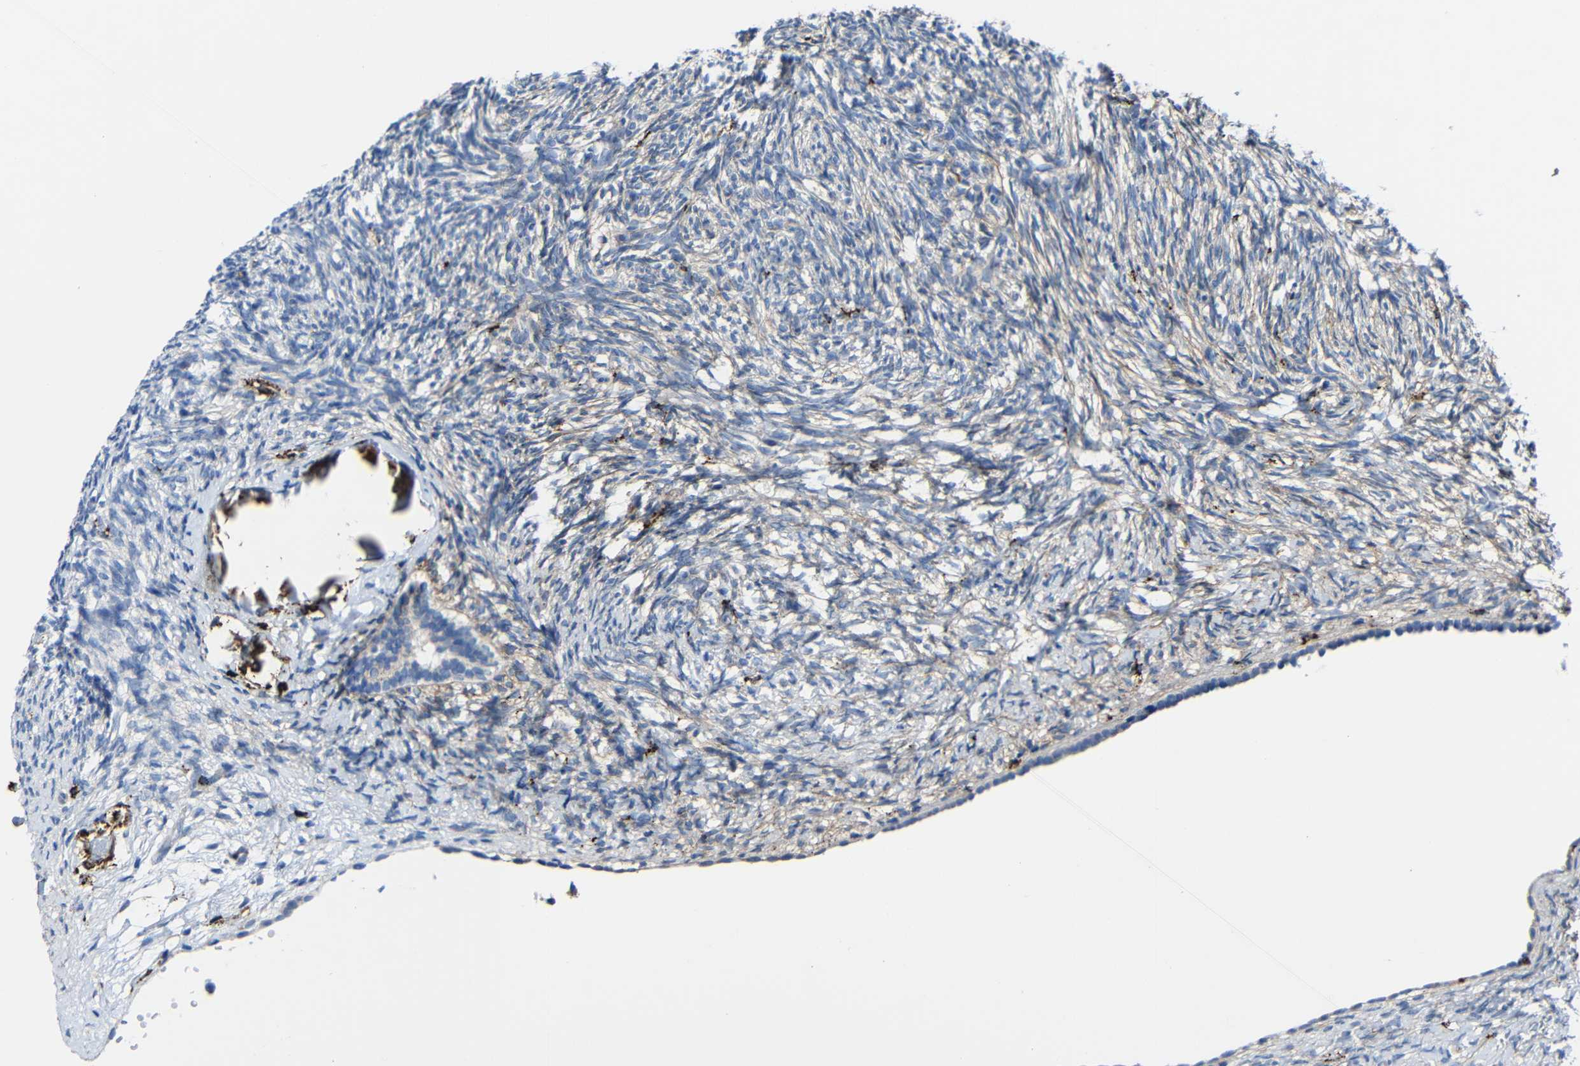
{"staining": {"intensity": "weak", "quantity": "<25%", "location": "cytoplasmic/membranous"}, "tissue": "ovary", "cell_type": "Ovarian stroma cells", "image_type": "normal", "snomed": [{"axis": "morphology", "description": "Normal tissue, NOS"}, {"axis": "topography", "description": "Ovary"}], "caption": "DAB (3,3'-diaminobenzidine) immunohistochemical staining of unremarkable human ovary reveals no significant positivity in ovarian stroma cells.", "gene": "HLA", "patient": {"sex": "female", "age": 60}}